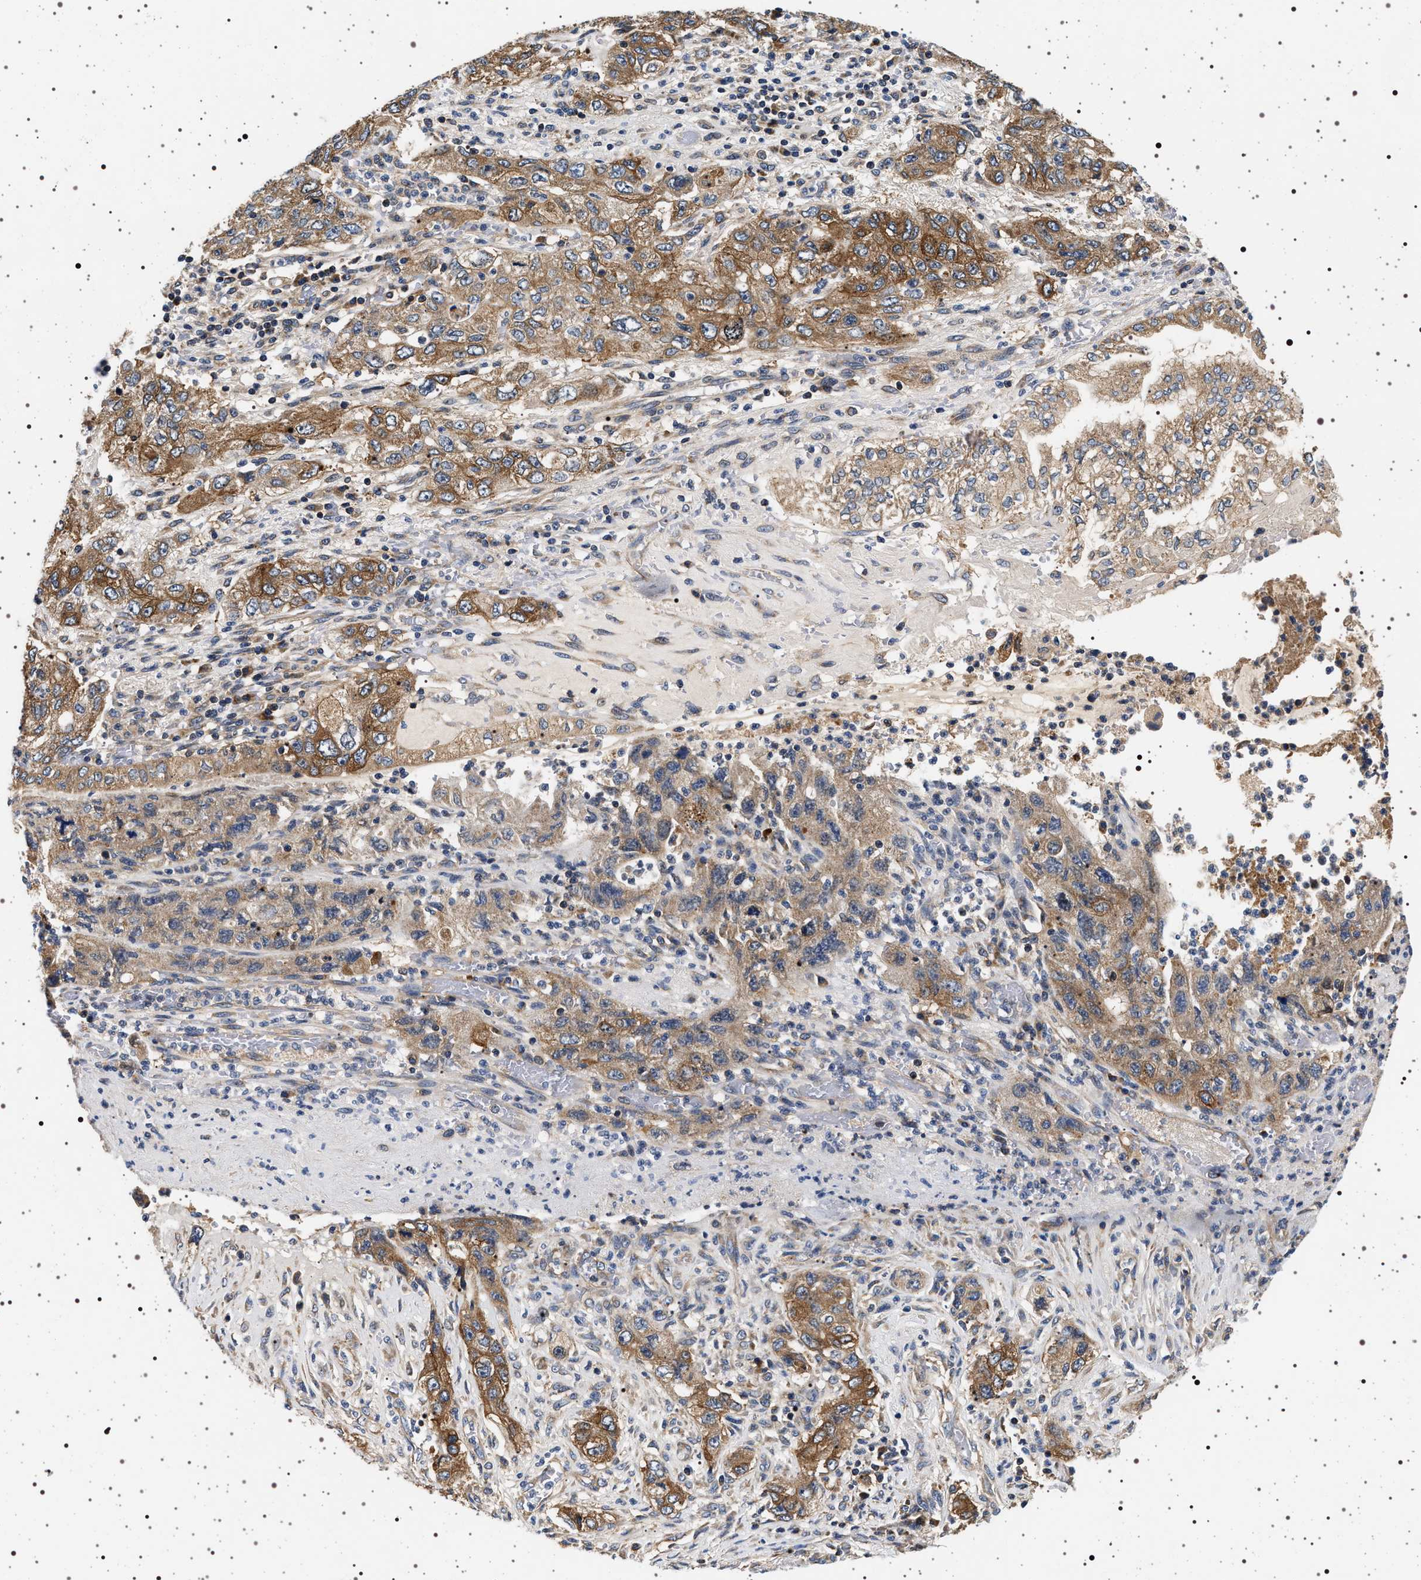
{"staining": {"intensity": "moderate", "quantity": ">75%", "location": "cytoplasmic/membranous"}, "tissue": "pancreatic cancer", "cell_type": "Tumor cells", "image_type": "cancer", "snomed": [{"axis": "morphology", "description": "Adenocarcinoma, NOS"}, {"axis": "topography", "description": "Pancreas"}], "caption": "Pancreatic cancer was stained to show a protein in brown. There is medium levels of moderate cytoplasmic/membranous expression in approximately >75% of tumor cells. The staining was performed using DAB, with brown indicating positive protein expression. Nuclei are stained blue with hematoxylin.", "gene": "DCBLD2", "patient": {"sex": "female", "age": 73}}